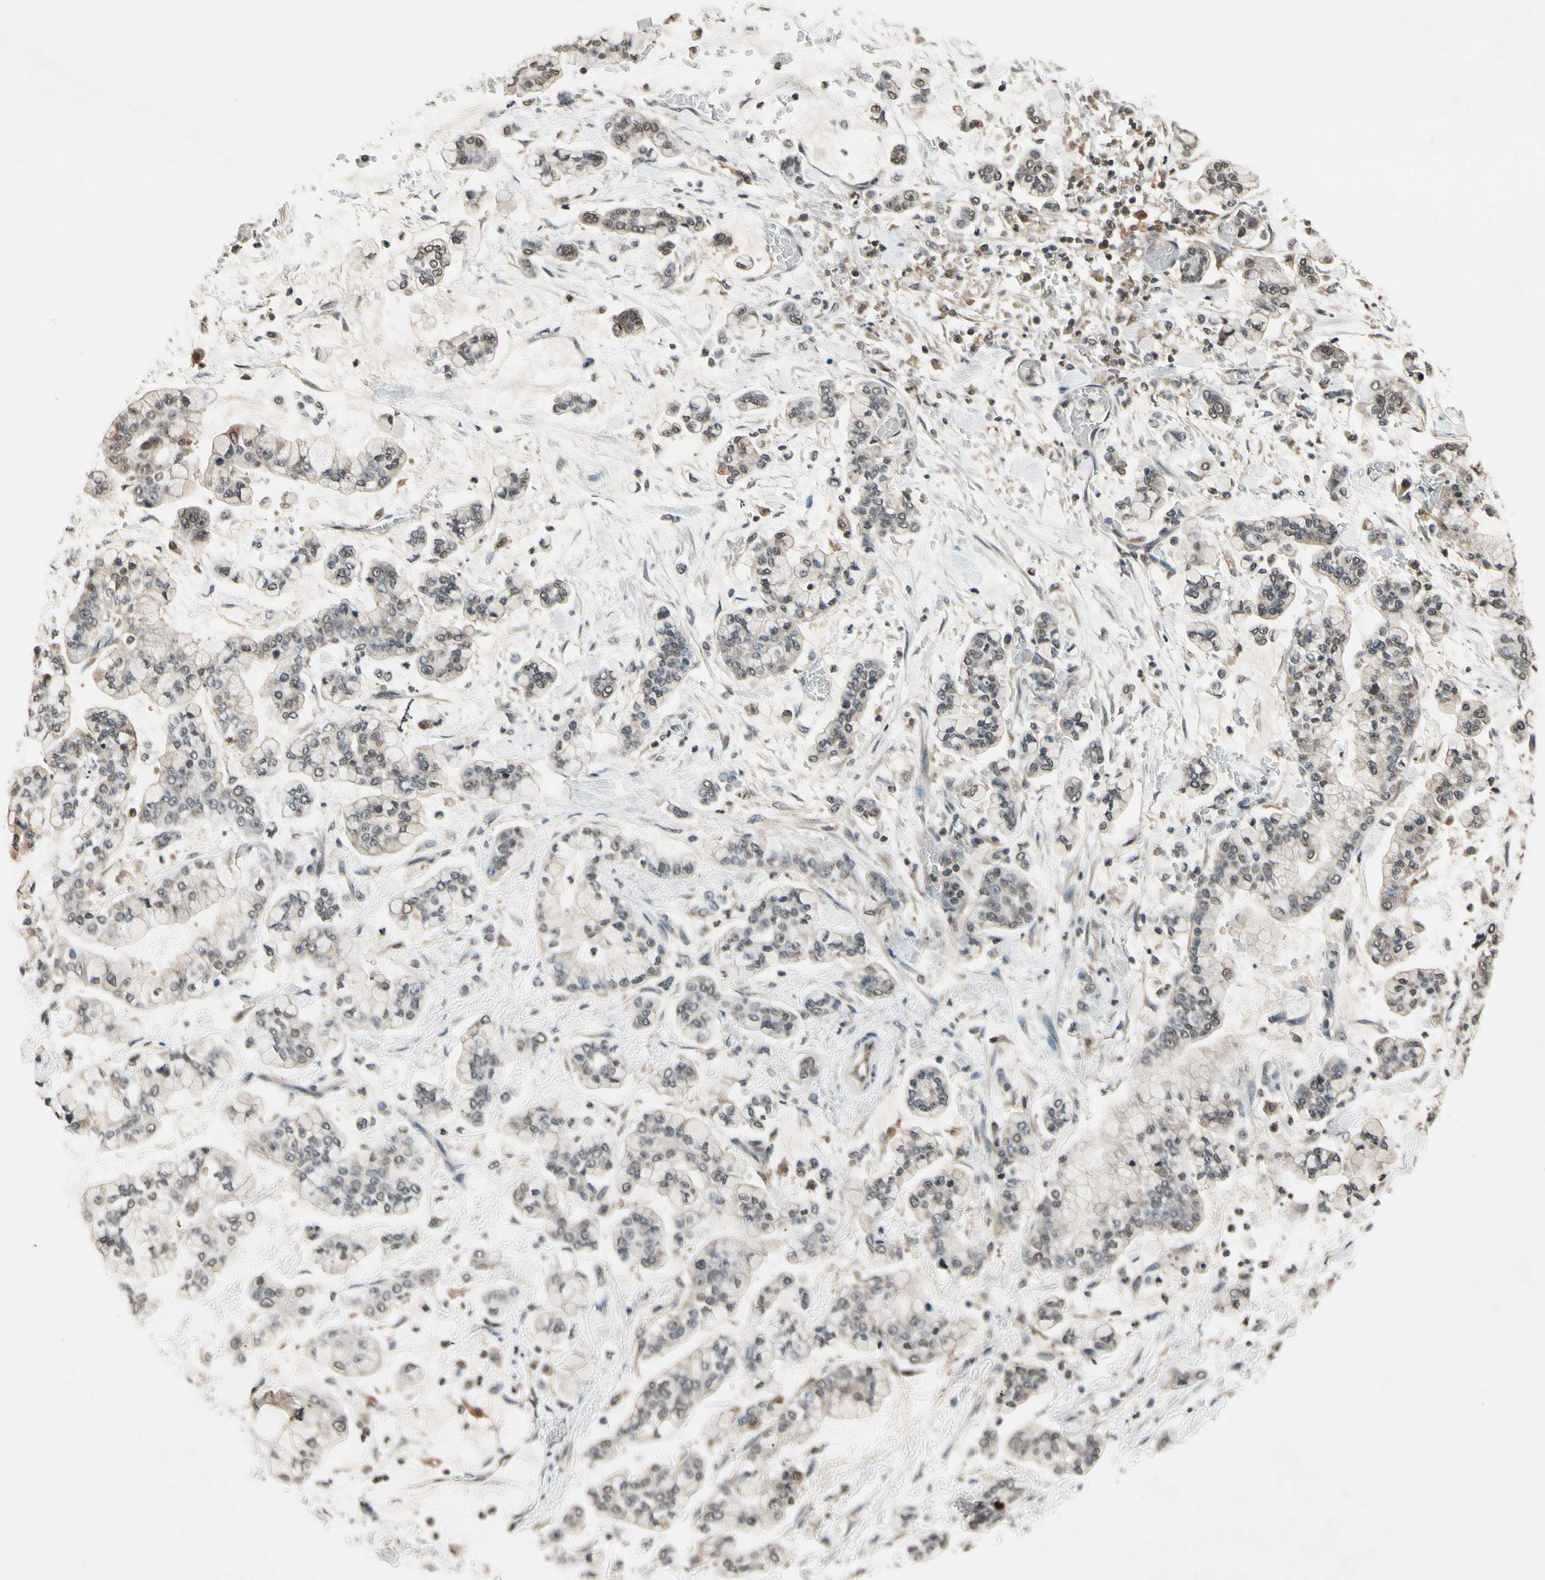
{"staining": {"intensity": "weak", "quantity": ">75%", "location": "cytoplasmic/membranous"}, "tissue": "stomach cancer", "cell_type": "Tumor cells", "image_type": "cancer", "snomed": [{"axis": "morphology", "description": "Normal tissue, NOS"}, {"axis": "morphology", "description": "Adenocarcinoma, NOS"}, {"axis": "topography", "description": "Stomach, upper"}, {"axis": "topography", "description": "Stomach"}], "caption": "DAB immunohistochemical staining of human adenocarcinoma (stomach) displays weak cytoplasmic/membranous protein positivity in about >75% of tumor cells. Immunohistochemistry (ihc) stains the protein of interest in brown and the nuclei are stained blue.", "gene": "GCLC", "patient": {"sex": "male", "age": 76}}